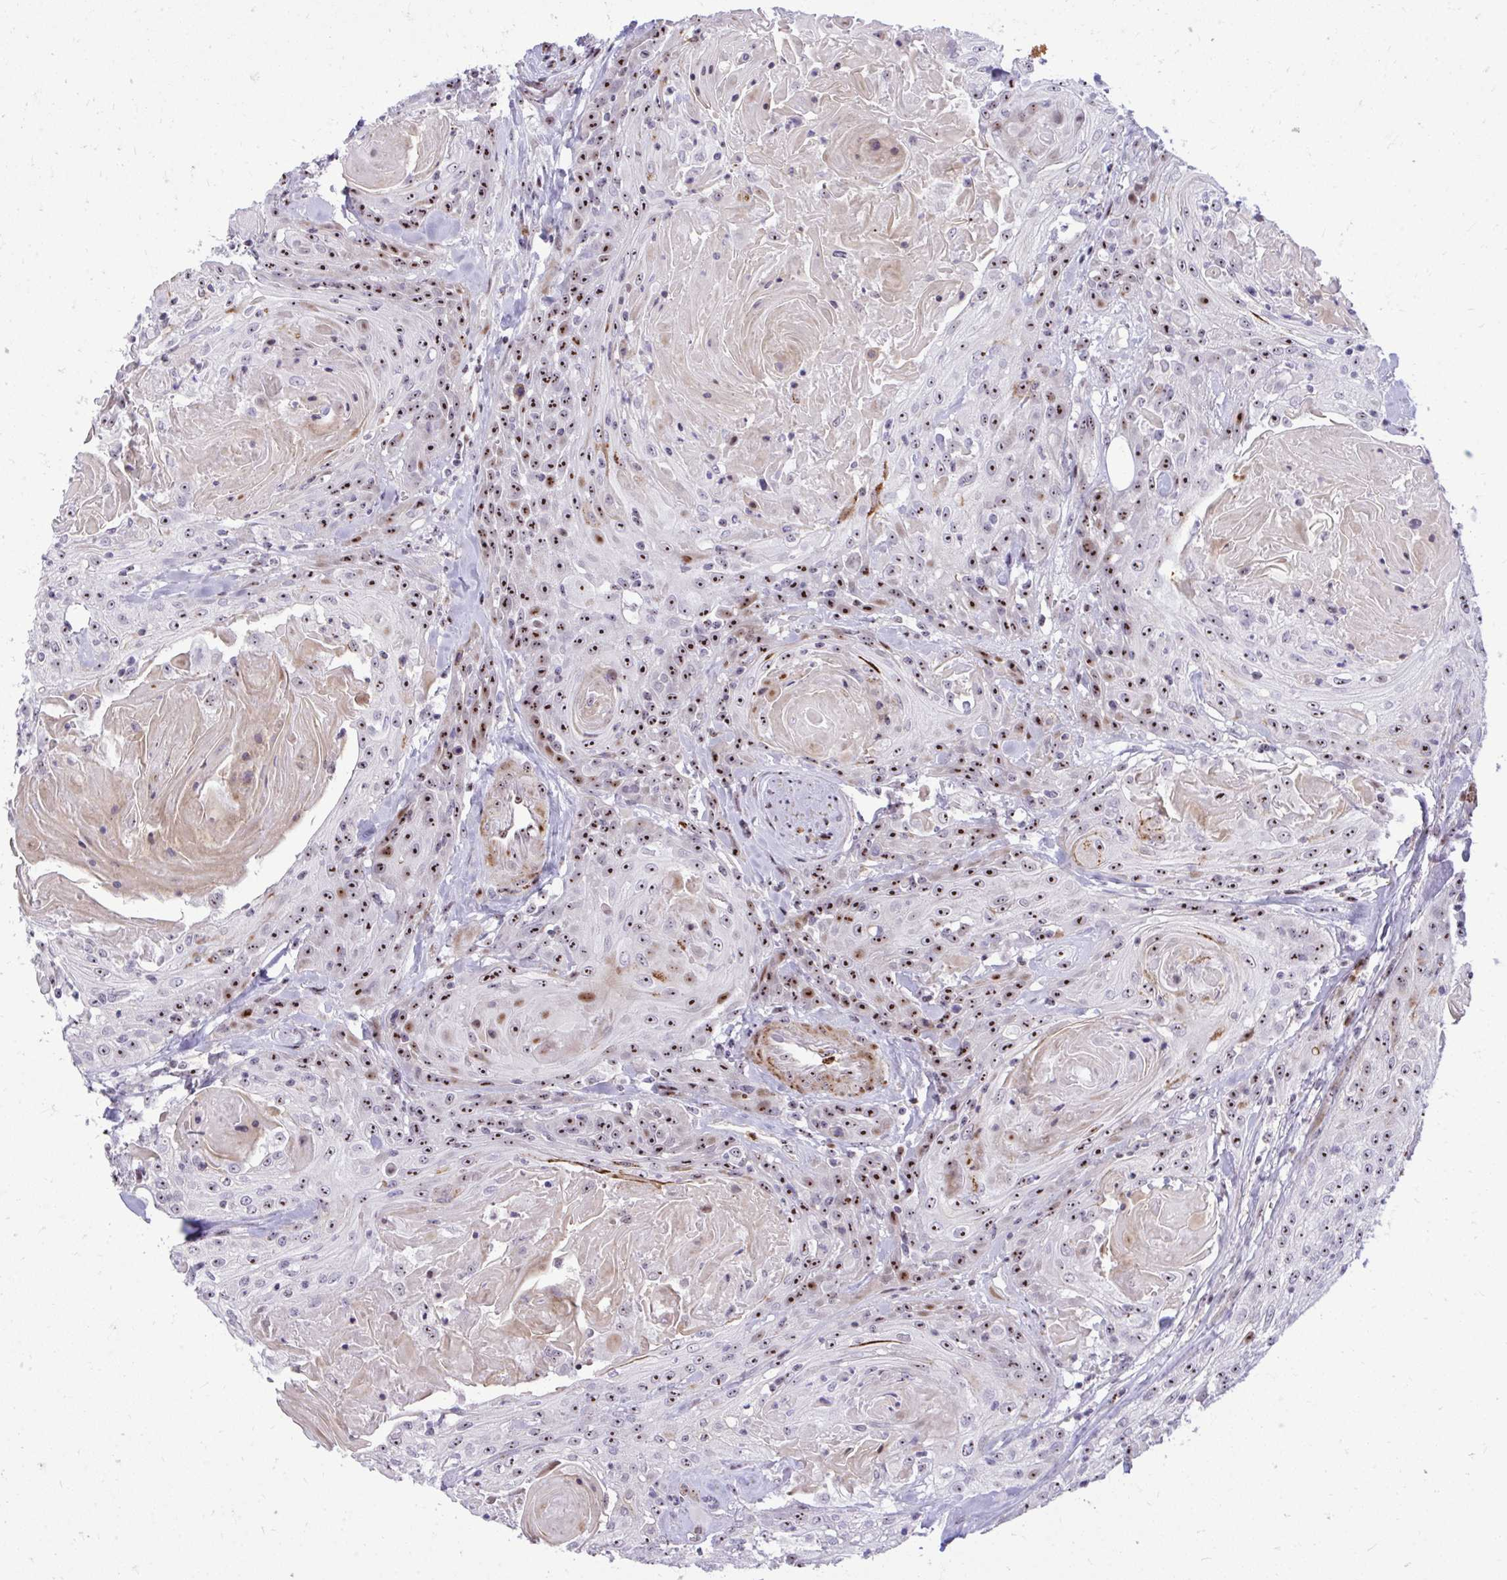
{"staining": {"intensity": "strong", "quantity": ">75%", "location": "nuclear"}, "tissue": "head and neck cancer", "cell_type": "Tumor cells", "image_type": "cancer", "snomed": [{"axis": "morphology", "description": "Squamous cell carcinoma, NOS"}, {"axis": "topography", "description": "Head-Neck"}], "caption": "The histopathology image reveals immunohistochemical staining of head and neck cancer. There is strong nuclear staining is identified in approximately >75% of tumor cells.", "gene": "DLX4", "patient": {"sex": "female", "age": 84}}